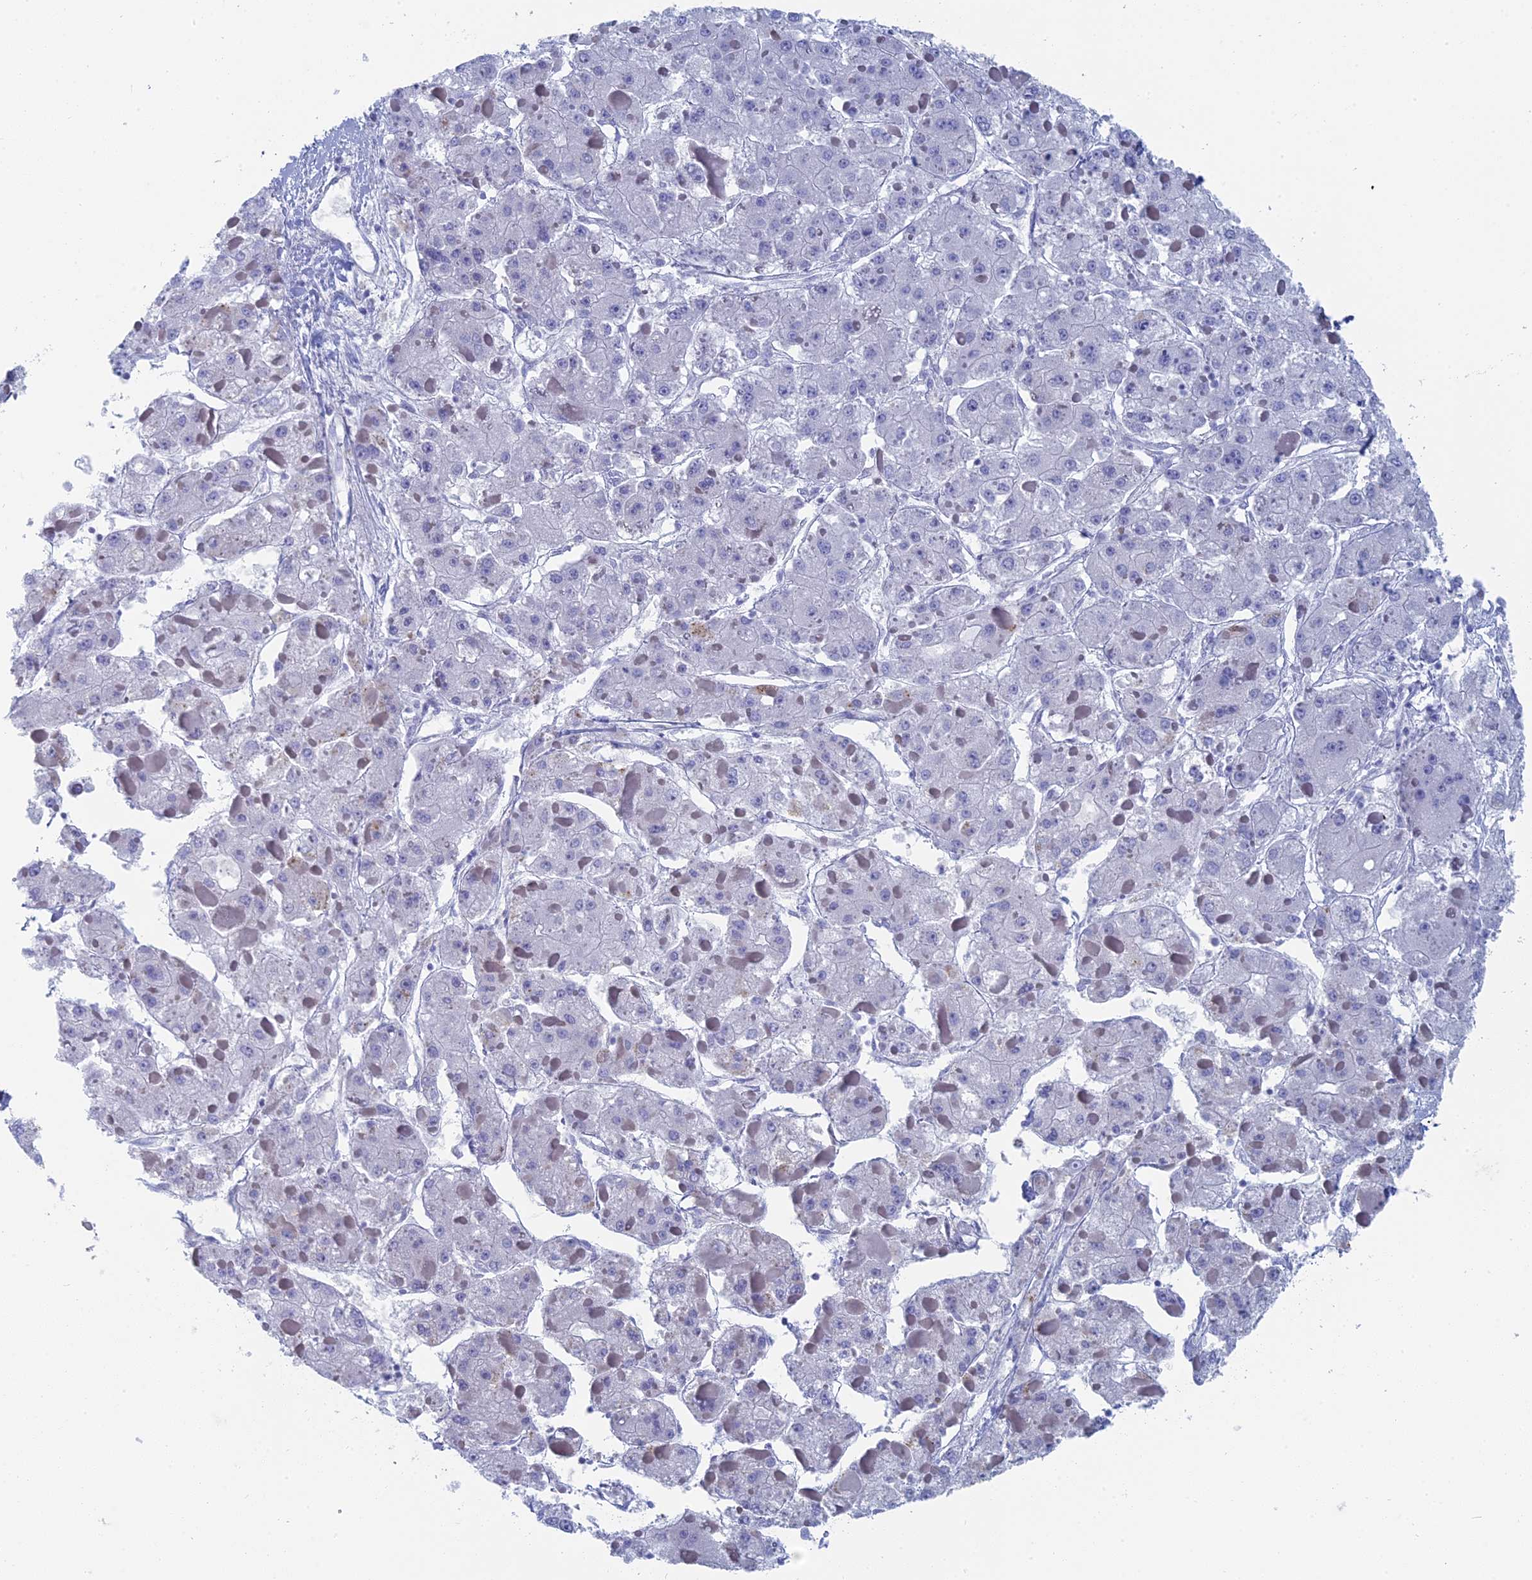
{"staining": {"intensity": "negative", "quantity": "none", "location": "none"}, "tissue": "liver cancer", "cell_type": "Tumor cells", "image_type": "cancer", "snomed": [{"axis": "morphology", "description": "Carcinoma, Hepatocellular, NOS"}, {"axis": "topography", "description": "Liver"}], "caption": "Immunohistochemical staining of human liver hepatocellular carcinoma displays no significant positivity in tumor cells.", "gene": "ALMS1", "patient": {"sex": "female", "age": 73}}